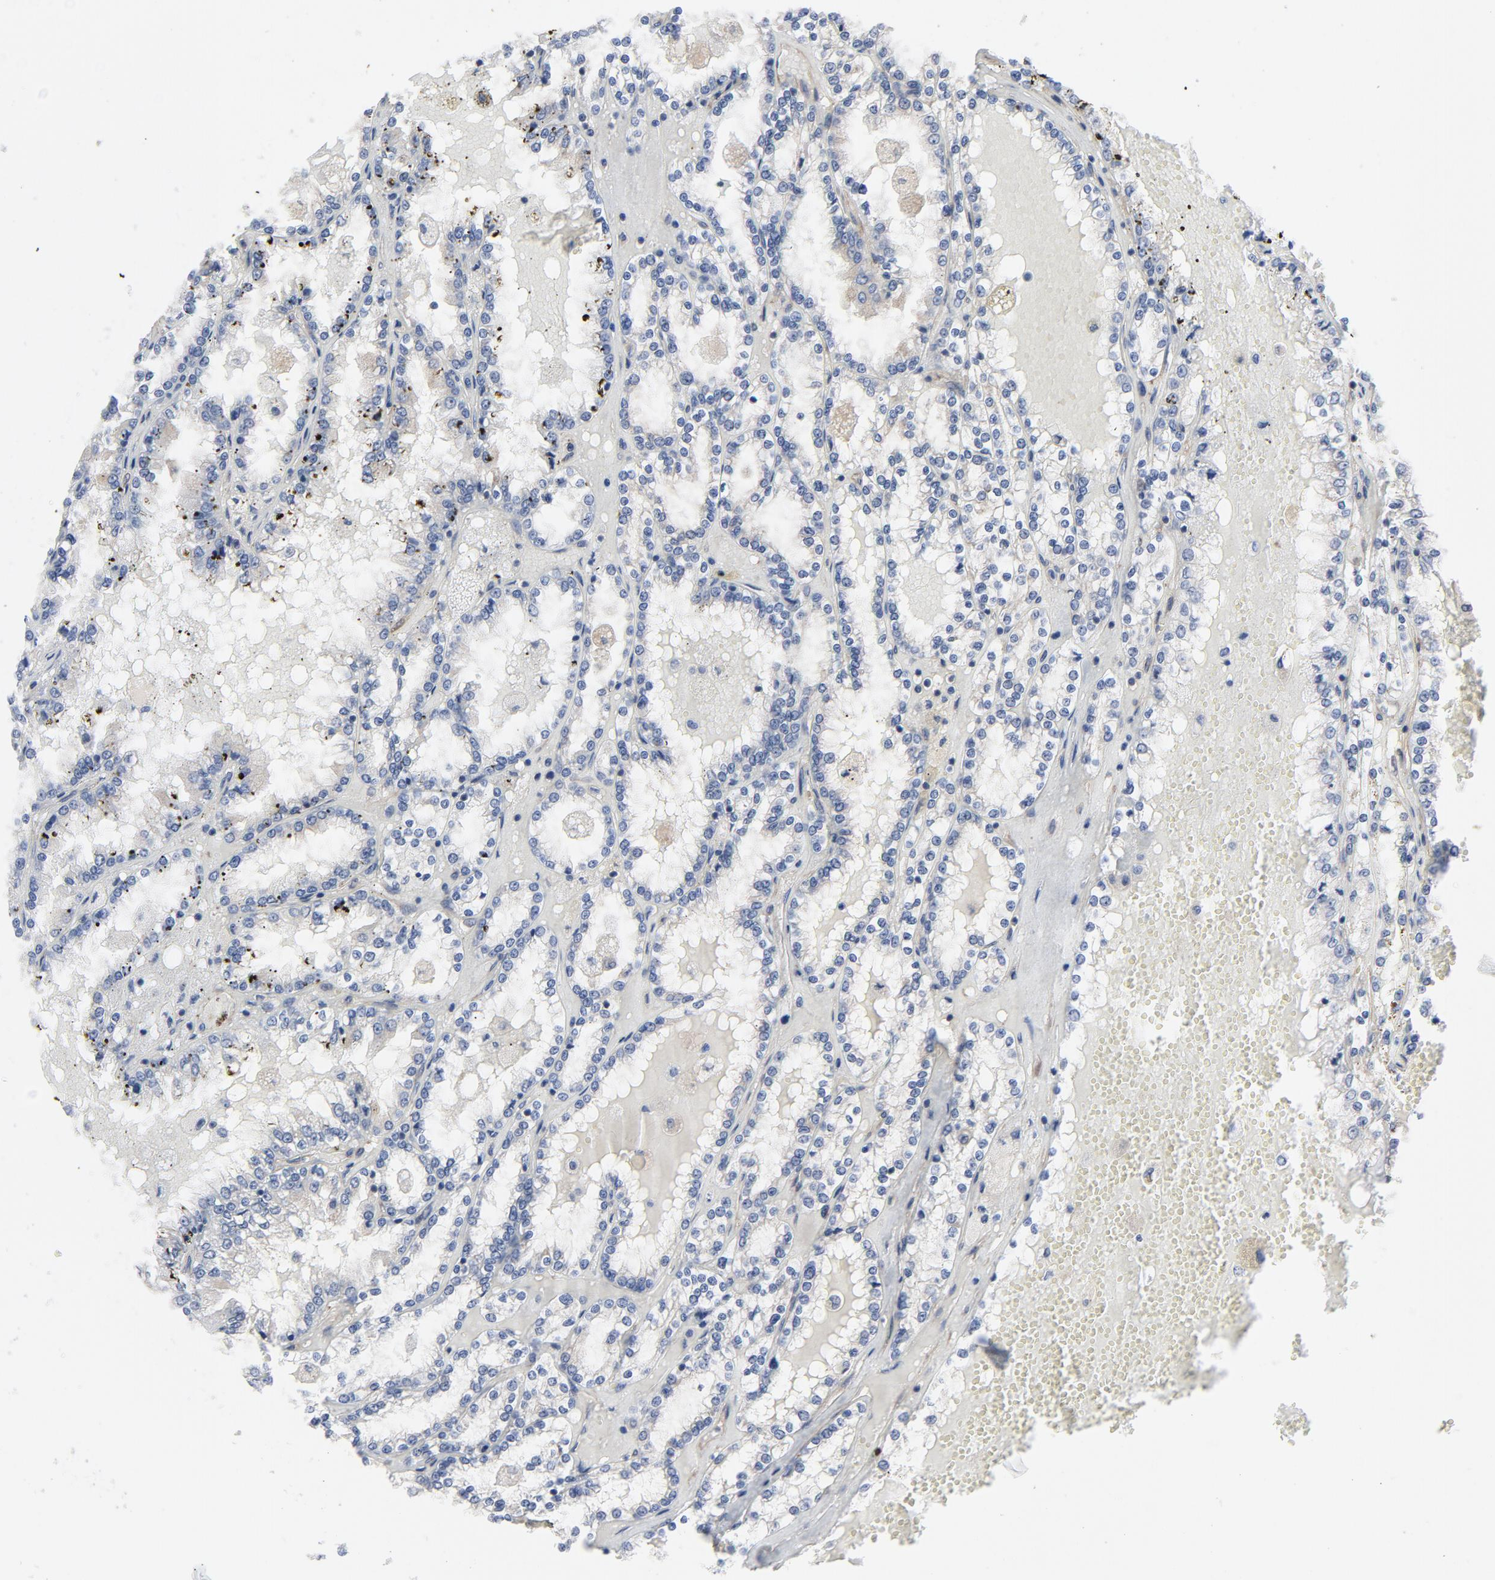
{"staining": {"intensity": "weak", "quantity": "<25%", "location": "cytoplasmic/membranous"}, "tissue": "renal cancer", "cell_type": "Tumor cells", "image_type": "cancer", "snomed": [{"axis": "morphology", "description": "Adenocarcinoma, NOS"}, {"axis": "topography", "description": "Kidney"}], "caption": "Renal adenocarcinoma stained for a protein using IHC displays no staining tumor cells.", "gene": "DYNLT3", "patient": {"sex": "female", "age": 56}}